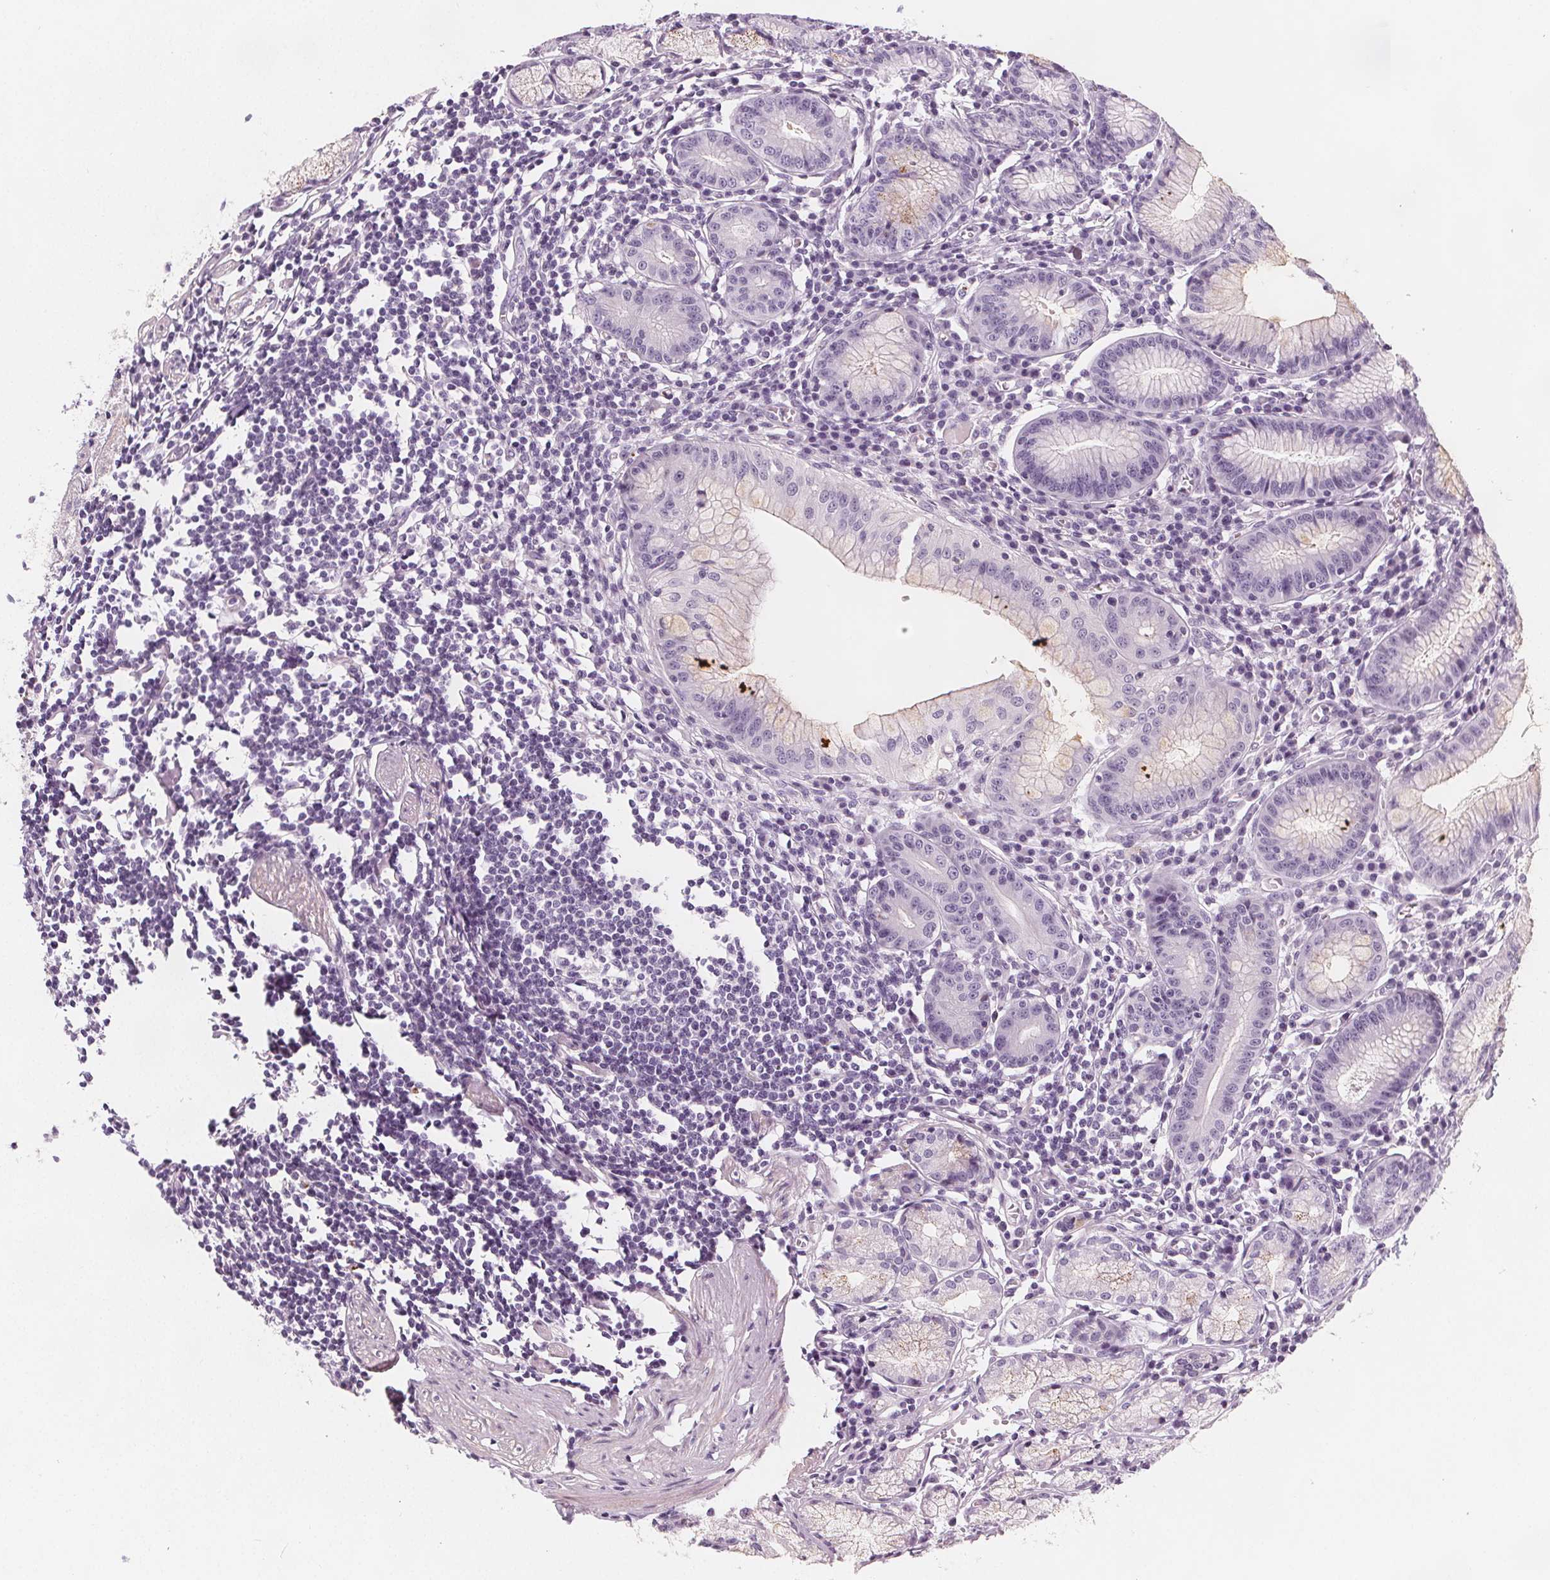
{"staining": {"intensity": "negative", "quantity": "none", "location": "none"}, "tissue": "stomach", "cell_type": "Glandular cells", "image_type": "normal", "snomed": [{"axis": "morphology", "description": "Normal tissue, NOS"}, {"axis": "topography", "description": "Stomach"}], "caption": "Immunohistochemistry (IHC) micrograph of benign stomach: human stomach stained with DAB (3,3'-diaminobenzidine) exhibits no significant protein expression in glandular cells.", "gene": "SLC5A12", "patient": {"sex": "male", "age": 55}}